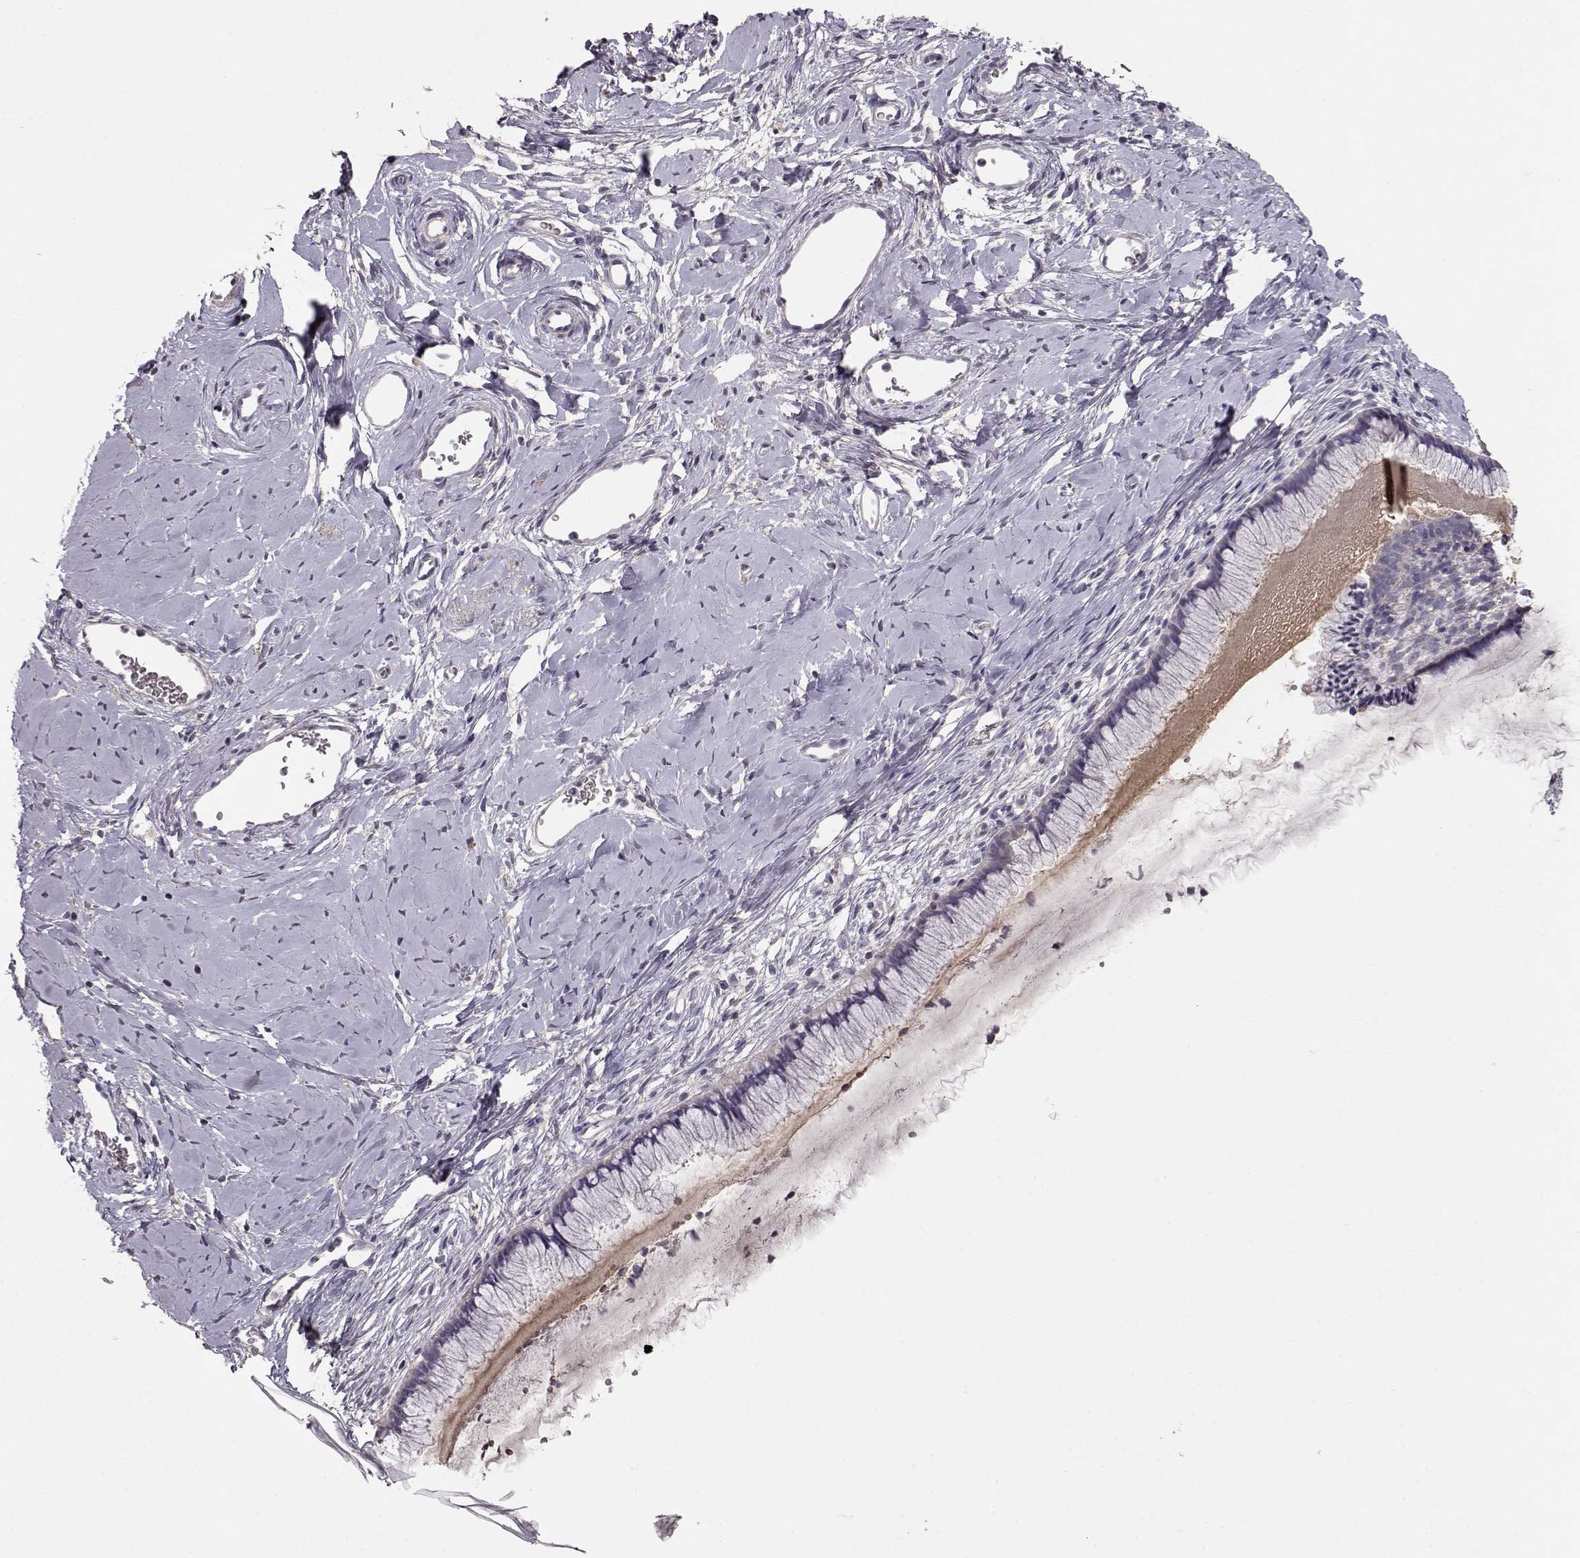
{"staining": {"intensity": "negative", "quantity": "none", "location": "none"}, "tissue": "cervix", "cell_type": "Glandular cells", "image_type": "normal", "snomed": [{"axis": "morphology", "description": "Normal tissue, NOS"}, {"axis": "topography", "description": "Cervix"}], "caption": "The photomicrograph reveals no staining of glandular cells in unremarkable cervix. (Stains: DAB immunohistochemistry with hematoxylin counter stain, Microscopy: brightfield microscopy at high magnification).", "gene": "PMCH", "patient": {"sex": "female", "age": 40}}